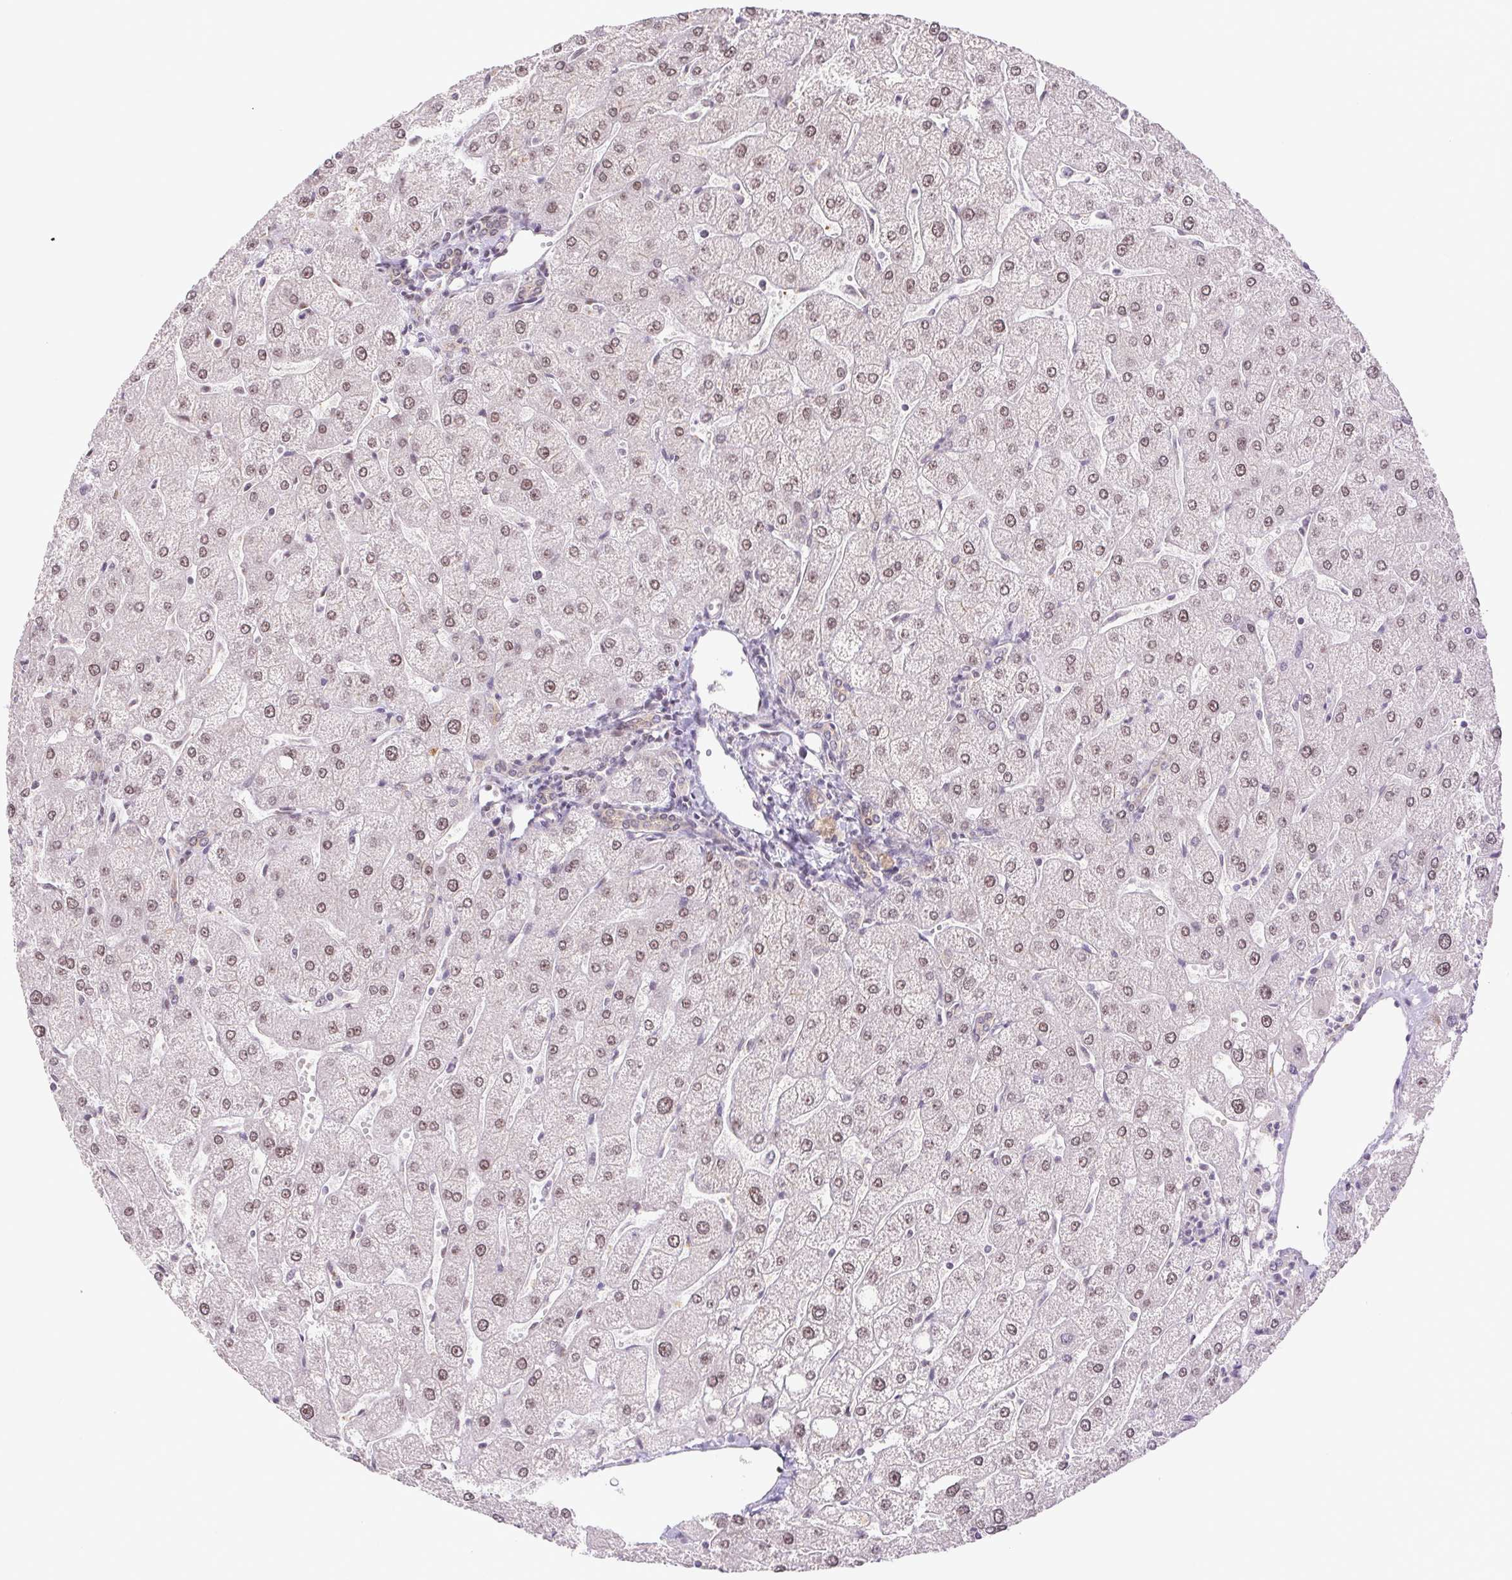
{"staining": {"intensity": "weak", "quantity": "<25%", "location": "cytoplasmic/membranous"}, "tissue": "liver", "cell_type": "Cholangiocytes", "image_type": "normal", "snomed": [{"axis": "morphology", "description": "Normal tissue, NOS"}, {"axis": "topography", "description": "Liver"}], "caption": "DAB immunohistochemical staining of benign human liver shows no significant staining in cholangiocytes. (Stains: DAB (3,3'-diaminobenzidine) IHC with hematoxylin counter stain, Microscopy: brightfield microscopy at high magnification).", "gene": "CWC25", "patient": {"sex": "male", "age": 67}}